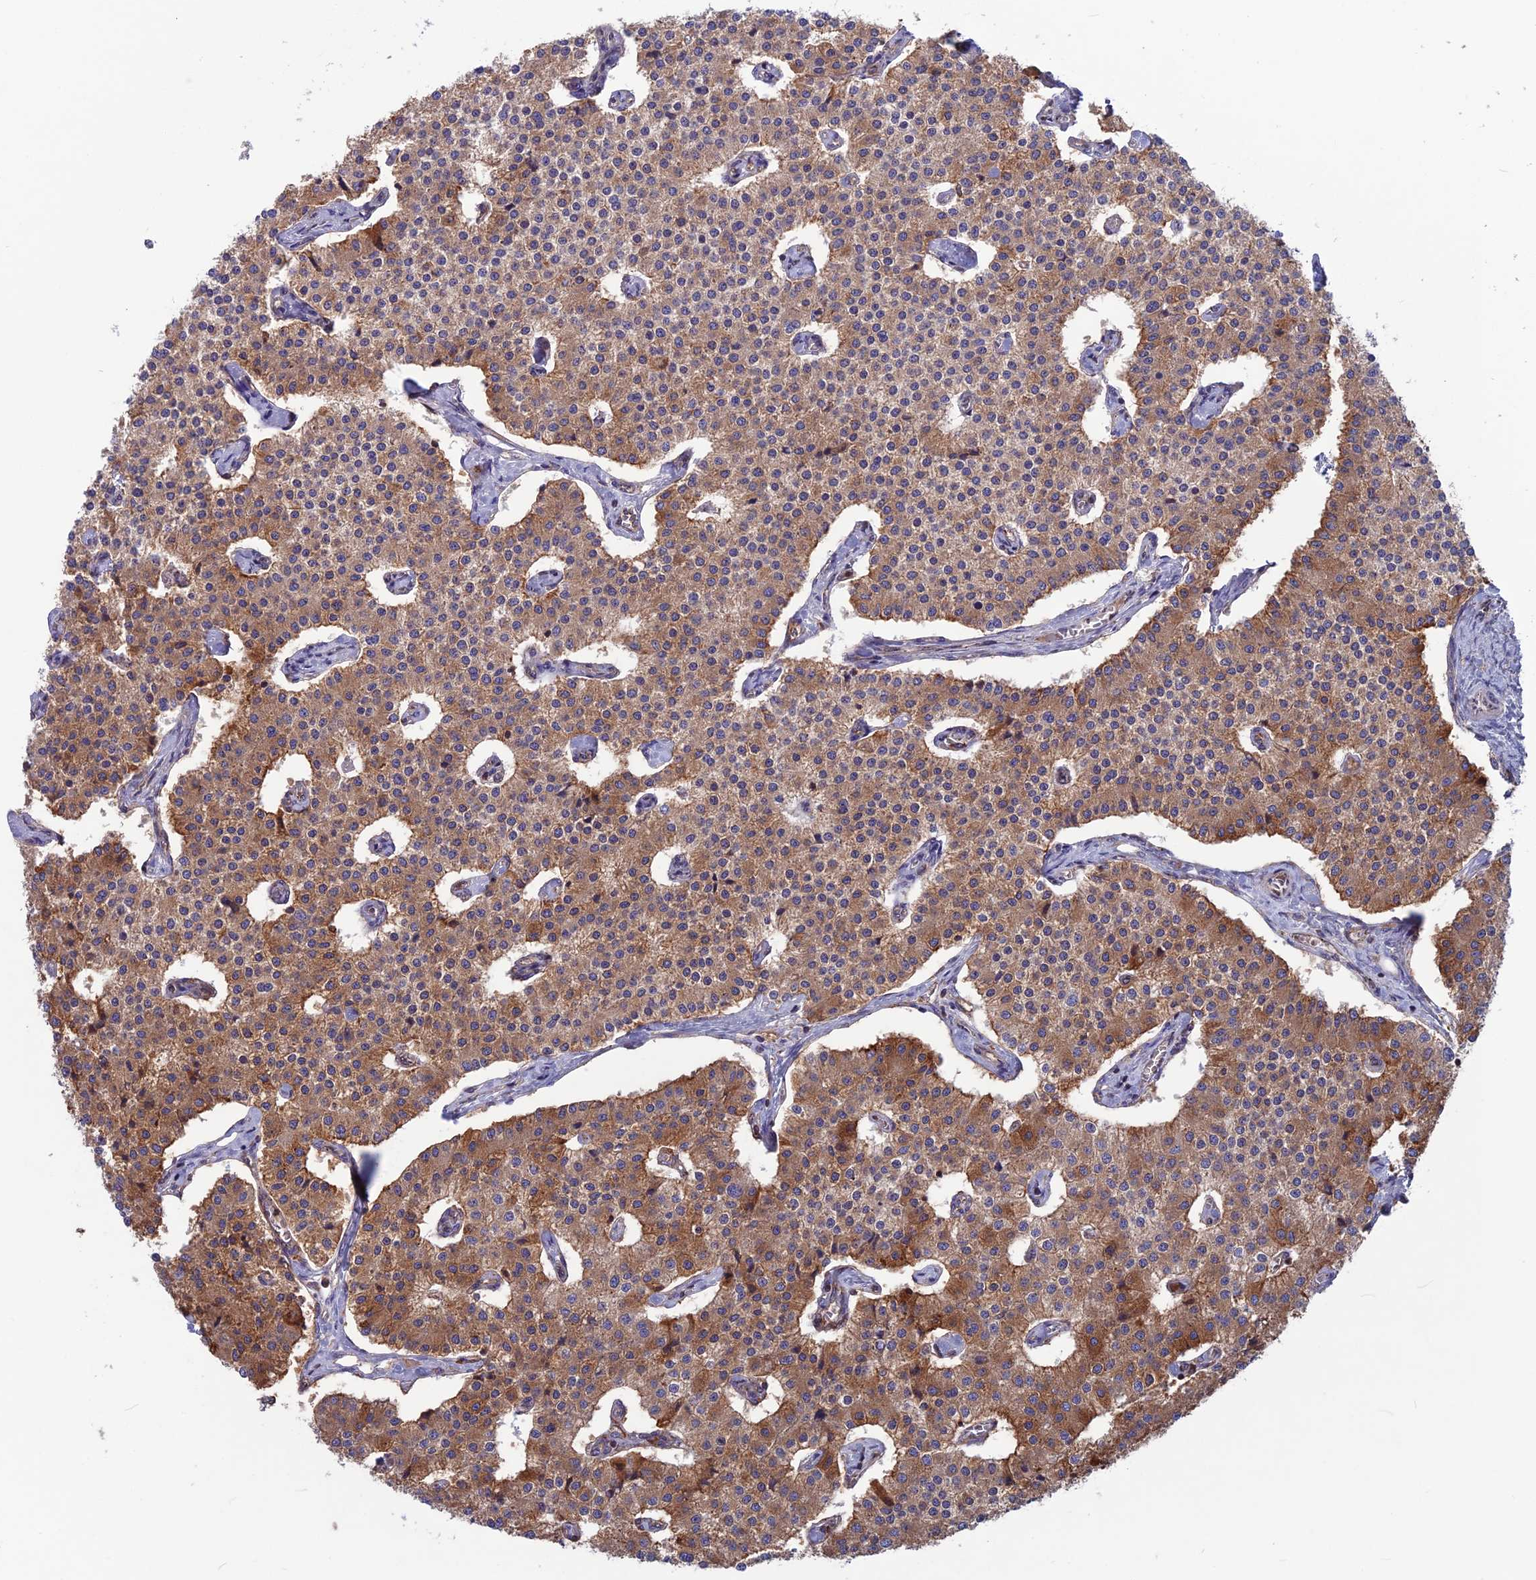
{"staining": {"intensity": "moderate", "quantity": ">75%", "location": "cytoplasmic/membranous"}, "tissue": "carcinoid", "cell_type": "Tumor cells", "image_type": "cancer", "snomed": [{"axis": "morphology", "description": "Carcinoid, malignant, NOS"}, {"axis": "topography", "description": "Colon"}], "caption": "Immunohistochemical staining of human carcinoid displays medium levels of moderate cytoplasmic/membranous expression in about >75% of tumor cells.", "gene": "WDR1", "patient": {"sex": "female", "age": 52}}